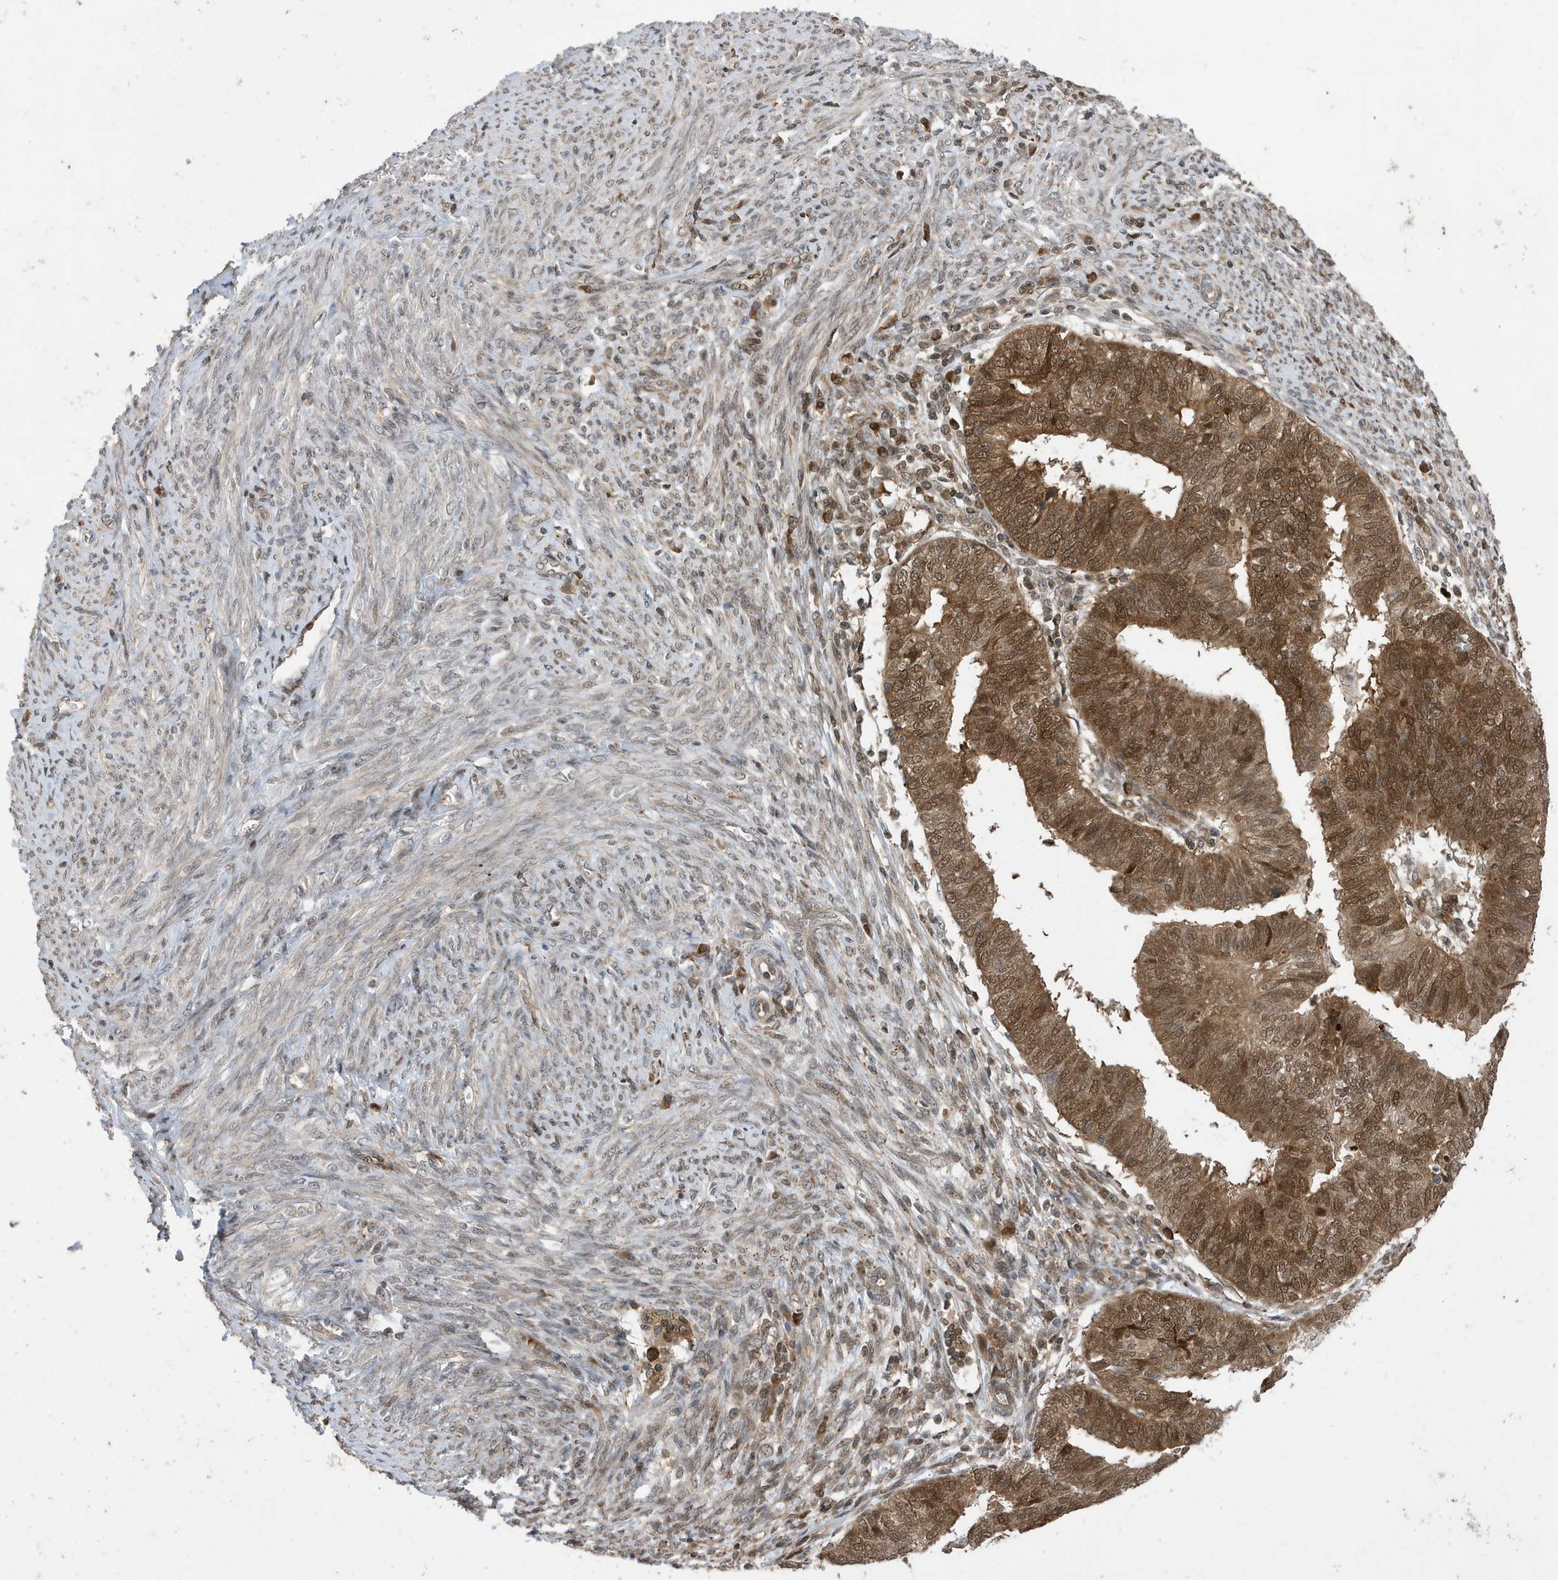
{"staining": {"intensity": "moderate", "quantity": ">75%", "location": "cytoplasmic/membranous,nuclear"}, "tissue": "endometrial cancer", "cell_type": "Tumor cells", "image_type": "cancer", "snomed": [{"axis": "morphology", "description": "Adenocarcinoma, NOS"}, {"axis": "topography", "description": "Uterus"}], "caption": "A histopathology image showing moderate cytoplasmic/membranous and nuclear expression in about >75% of tumor cells in endometrial adenocarcinoma, as visualized by brown immunohistochemical staining.", "gene": "UBQLN1", "patient": {"sex": "female", "age": 77}}